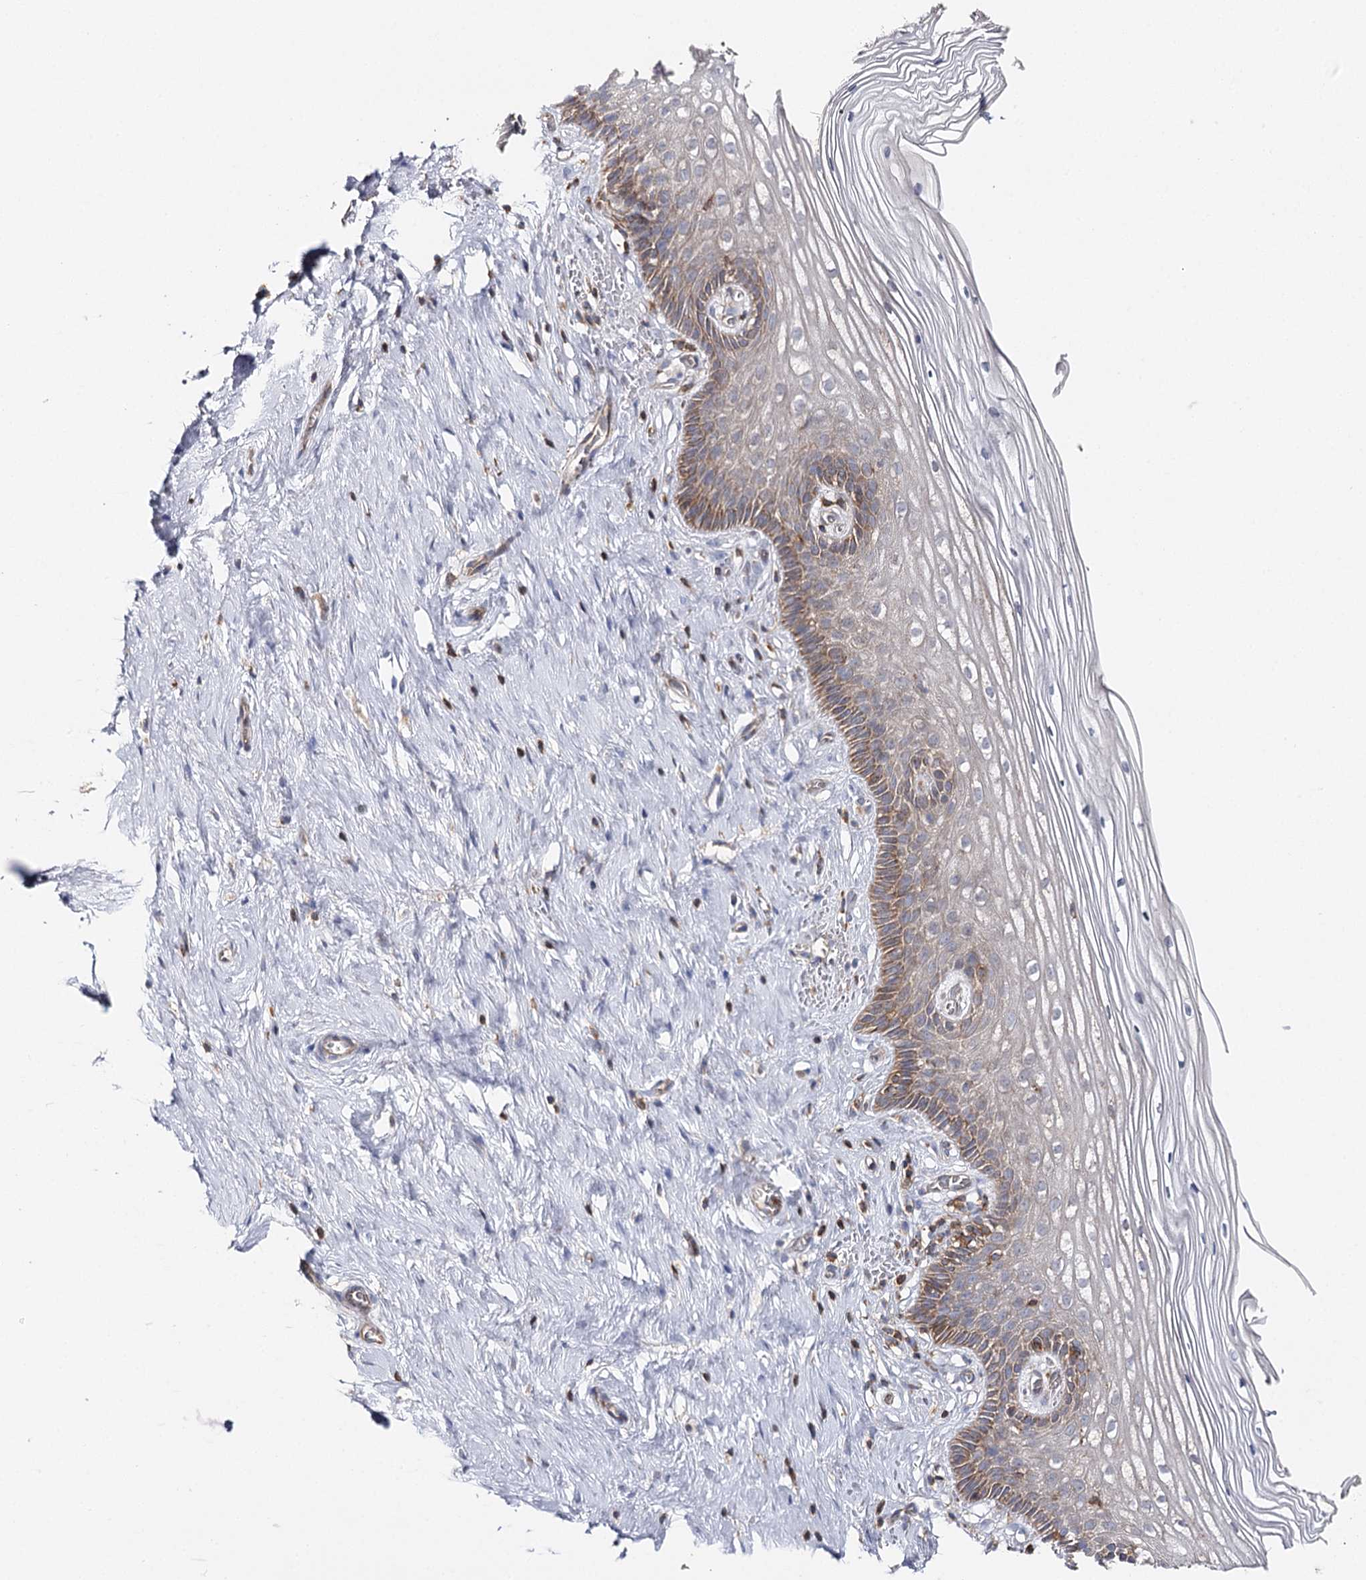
{"staining": {"intensity": "moderate", "quantity": "25%-75%", "location": "cytoplasmic/membranous"}, "tissue": "cervix", "cell_type": "Glandular cells", "image_type": "normal", "snomed": [{"axis": "morphology", "description": "Normal tissue, NOS"}, {"axis": "topography", "description": "Cervix"}], "caption": "Immunohistochemical staining of benign human cervix exhibits 25%-75% levels of moderate cytoplasmic/membranous protein expression in approximately 25%-75% of glandular cells.", "gene": "SEC24B", "patient": {"sex": "female", "age": 33}}